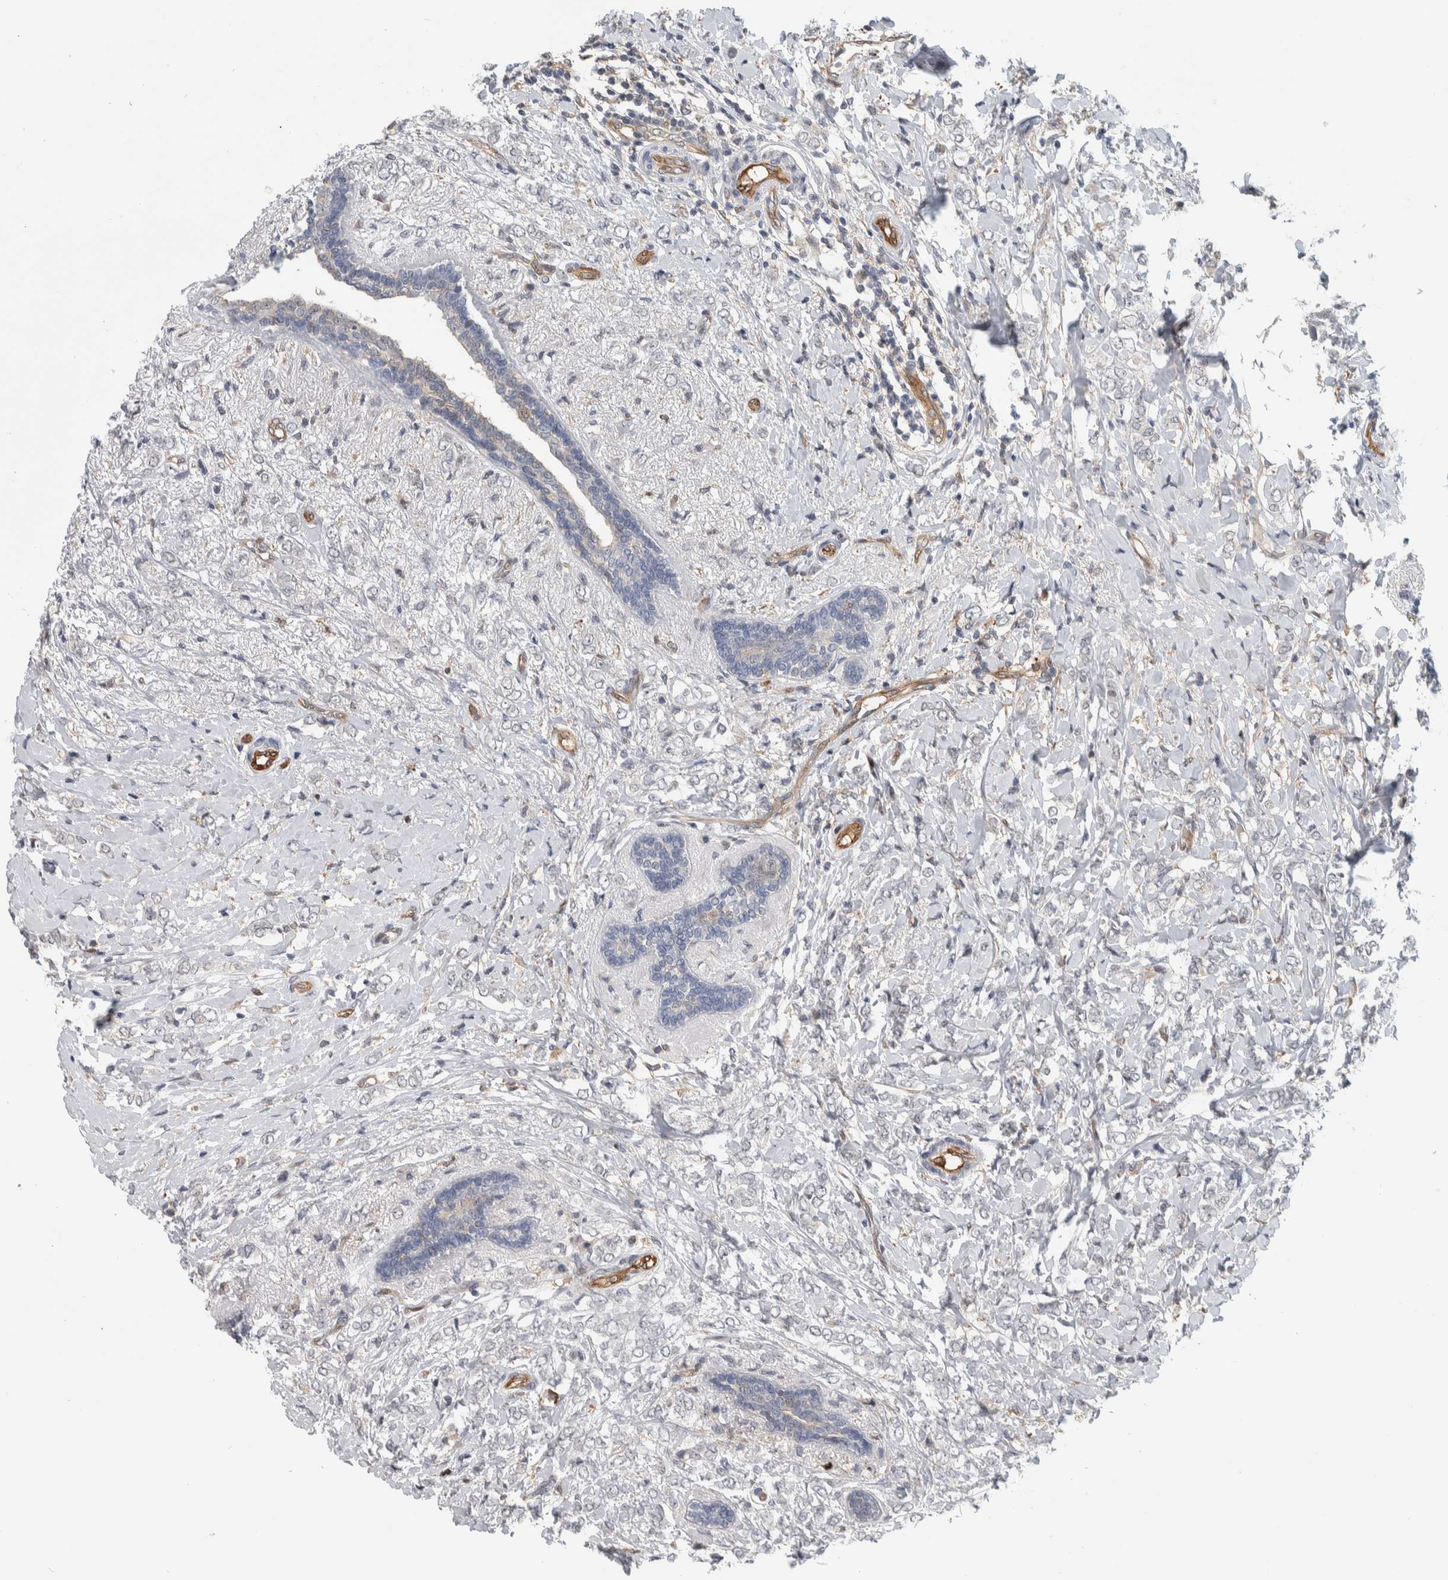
{"staining": {"intensity": "negative", "quantity": "none", "location": "none"}, "tissue": "breast cancer", "cell_type": "Tumor cells", "image_type": "cancer", "snomed": [{"axis": "morphology", "description": "Normal tissue, NOS"}, {"axis": "morphology", "description": "Lobular carcinoma"}, {"axis": "topography", "description": "Breast"}], "caption": "IHC of breast lobular carcinoma displays no positivity in tumor cells.", "gene": "MSL1", "patient": {"sex": "female", "age": 47}}